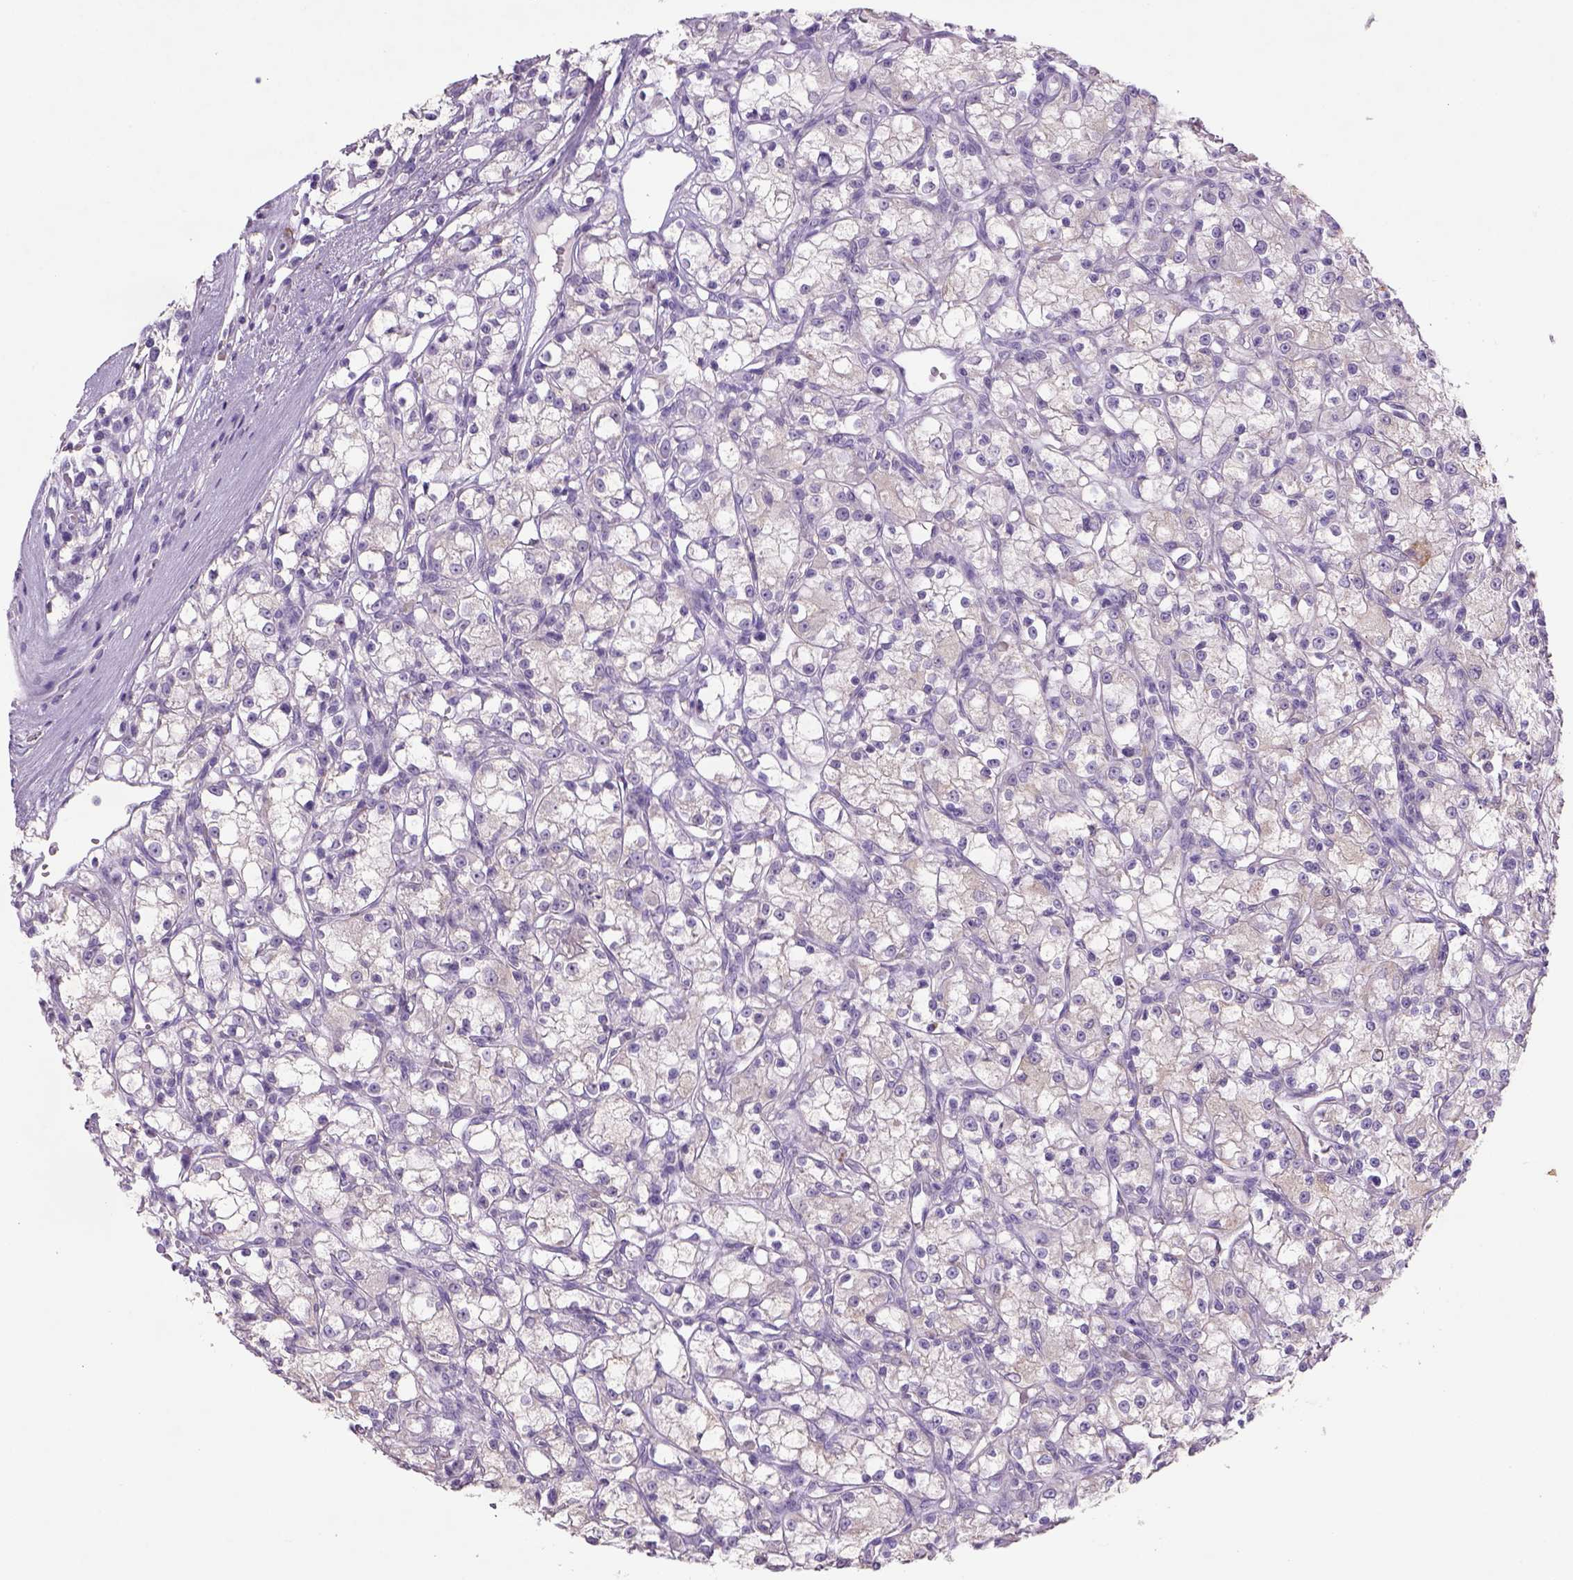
{"staining": {"intensity": "negative", "quantity": "none", "location": "none"}, "tissue": "renal cancer", "cell_type": "Tumor cells", "image_type": "cancer", "snomed": [{"axis": "morphology", "description": "Adenocarcinoma, NOS"}, {"axis": "topography", "description": "Kidney"}], "caption": "IHC image of neoplastic tissue: renal cancer stained with DAB exhibits no significant protein expression in tumor cells.", "gene": "NAALAD2", "patient": {"sex": "female", "age": 59}}